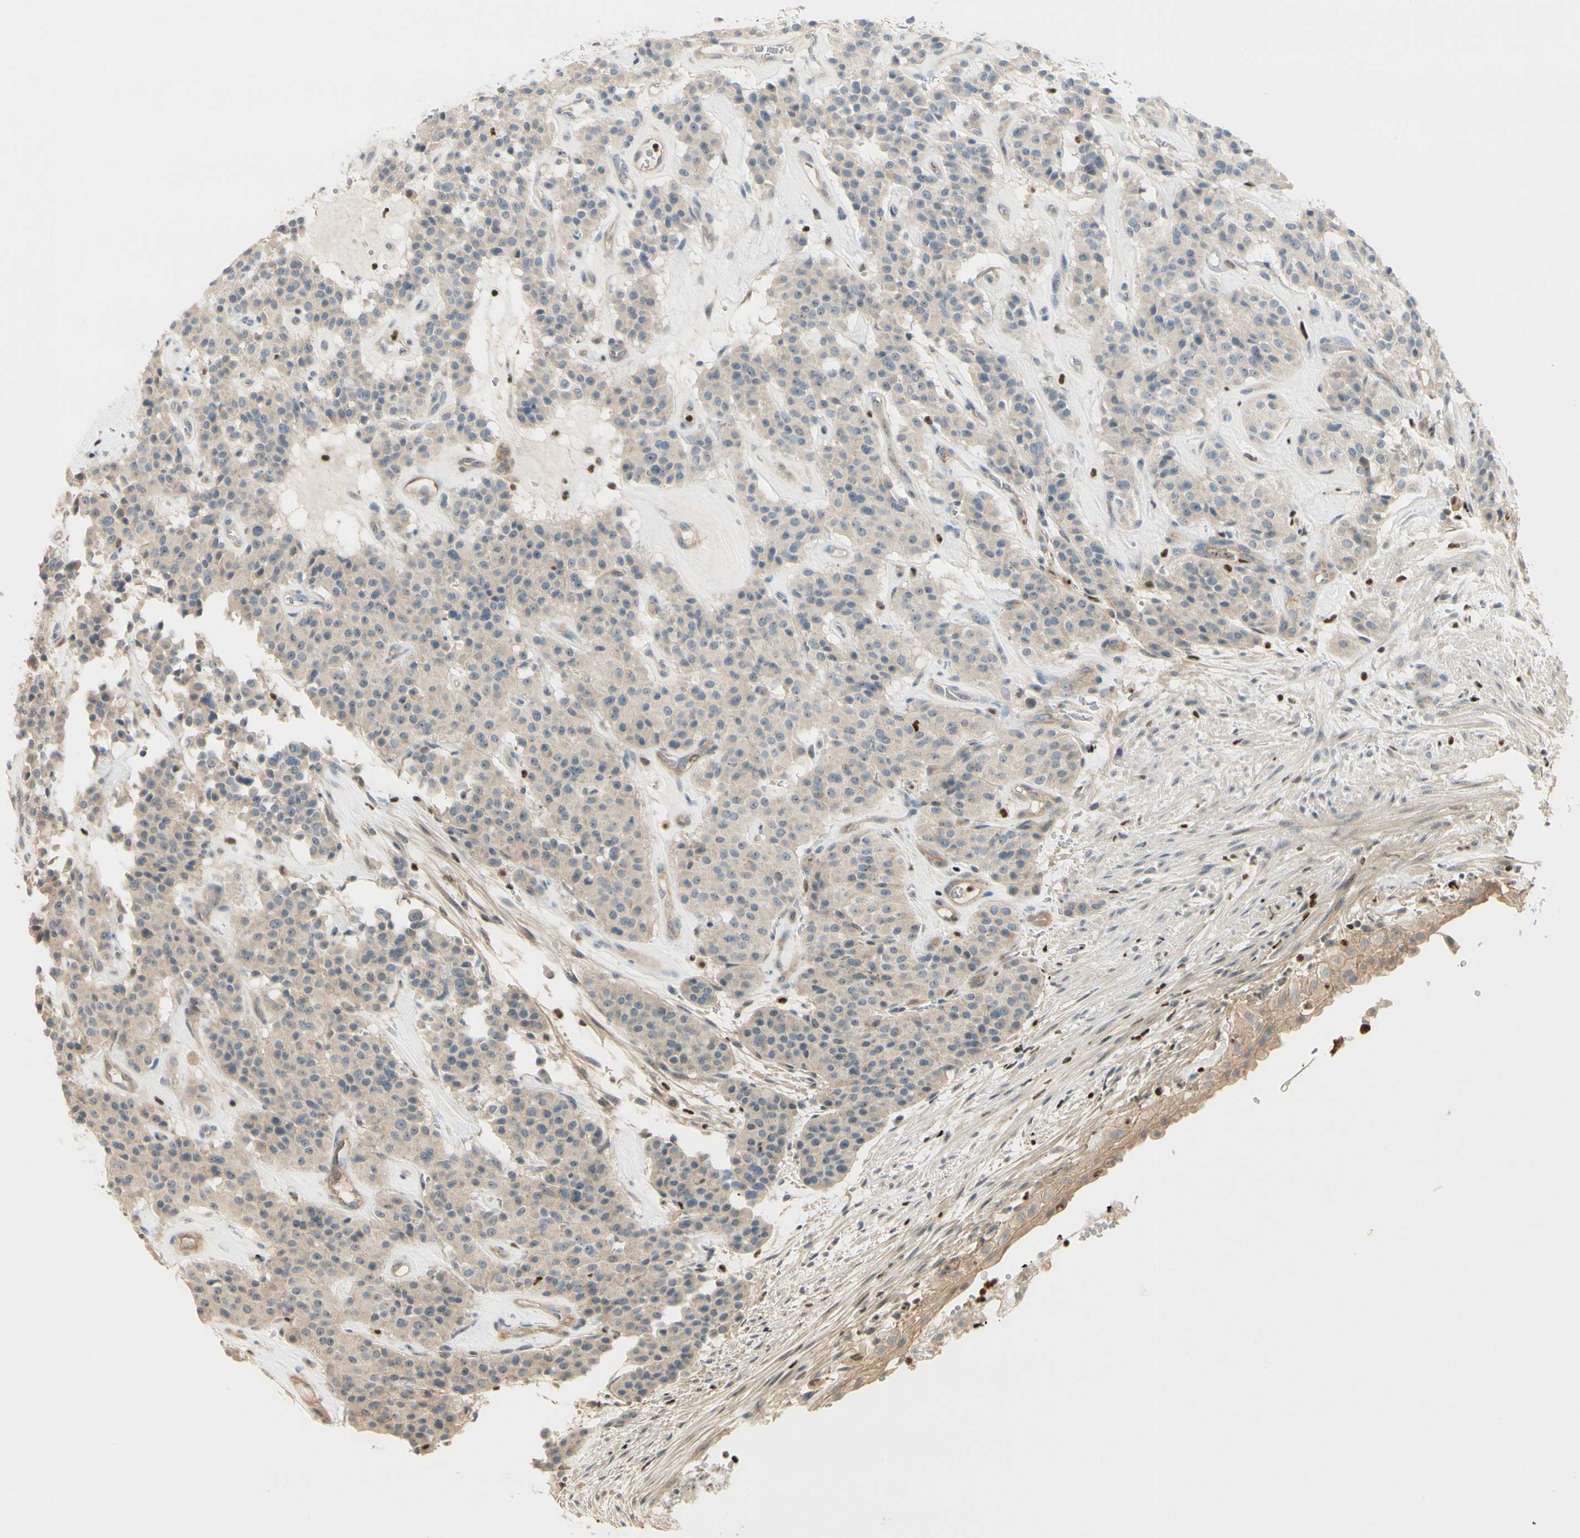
{"staining": {"intensity": "weak", "quantity": ">75%", "location": "cytoplasmic/membranous"}, "tissue": "carcinoid", "cell_type": "Tumor cells", "image_type": "cancer", "snomed": [{"axis": "morphology", "description": "Carcinoid, malignant, NOS"}, {"axis": "topography", "description": "Lung"}], "caption": "This micrograph displays IHC staining of human malignant carcinoid, with low weak cytoplasmic/membranous staining in about >75% of tumor cells.", "gene": "NFYA", "patient": {"sex": "male", "age": 30}}